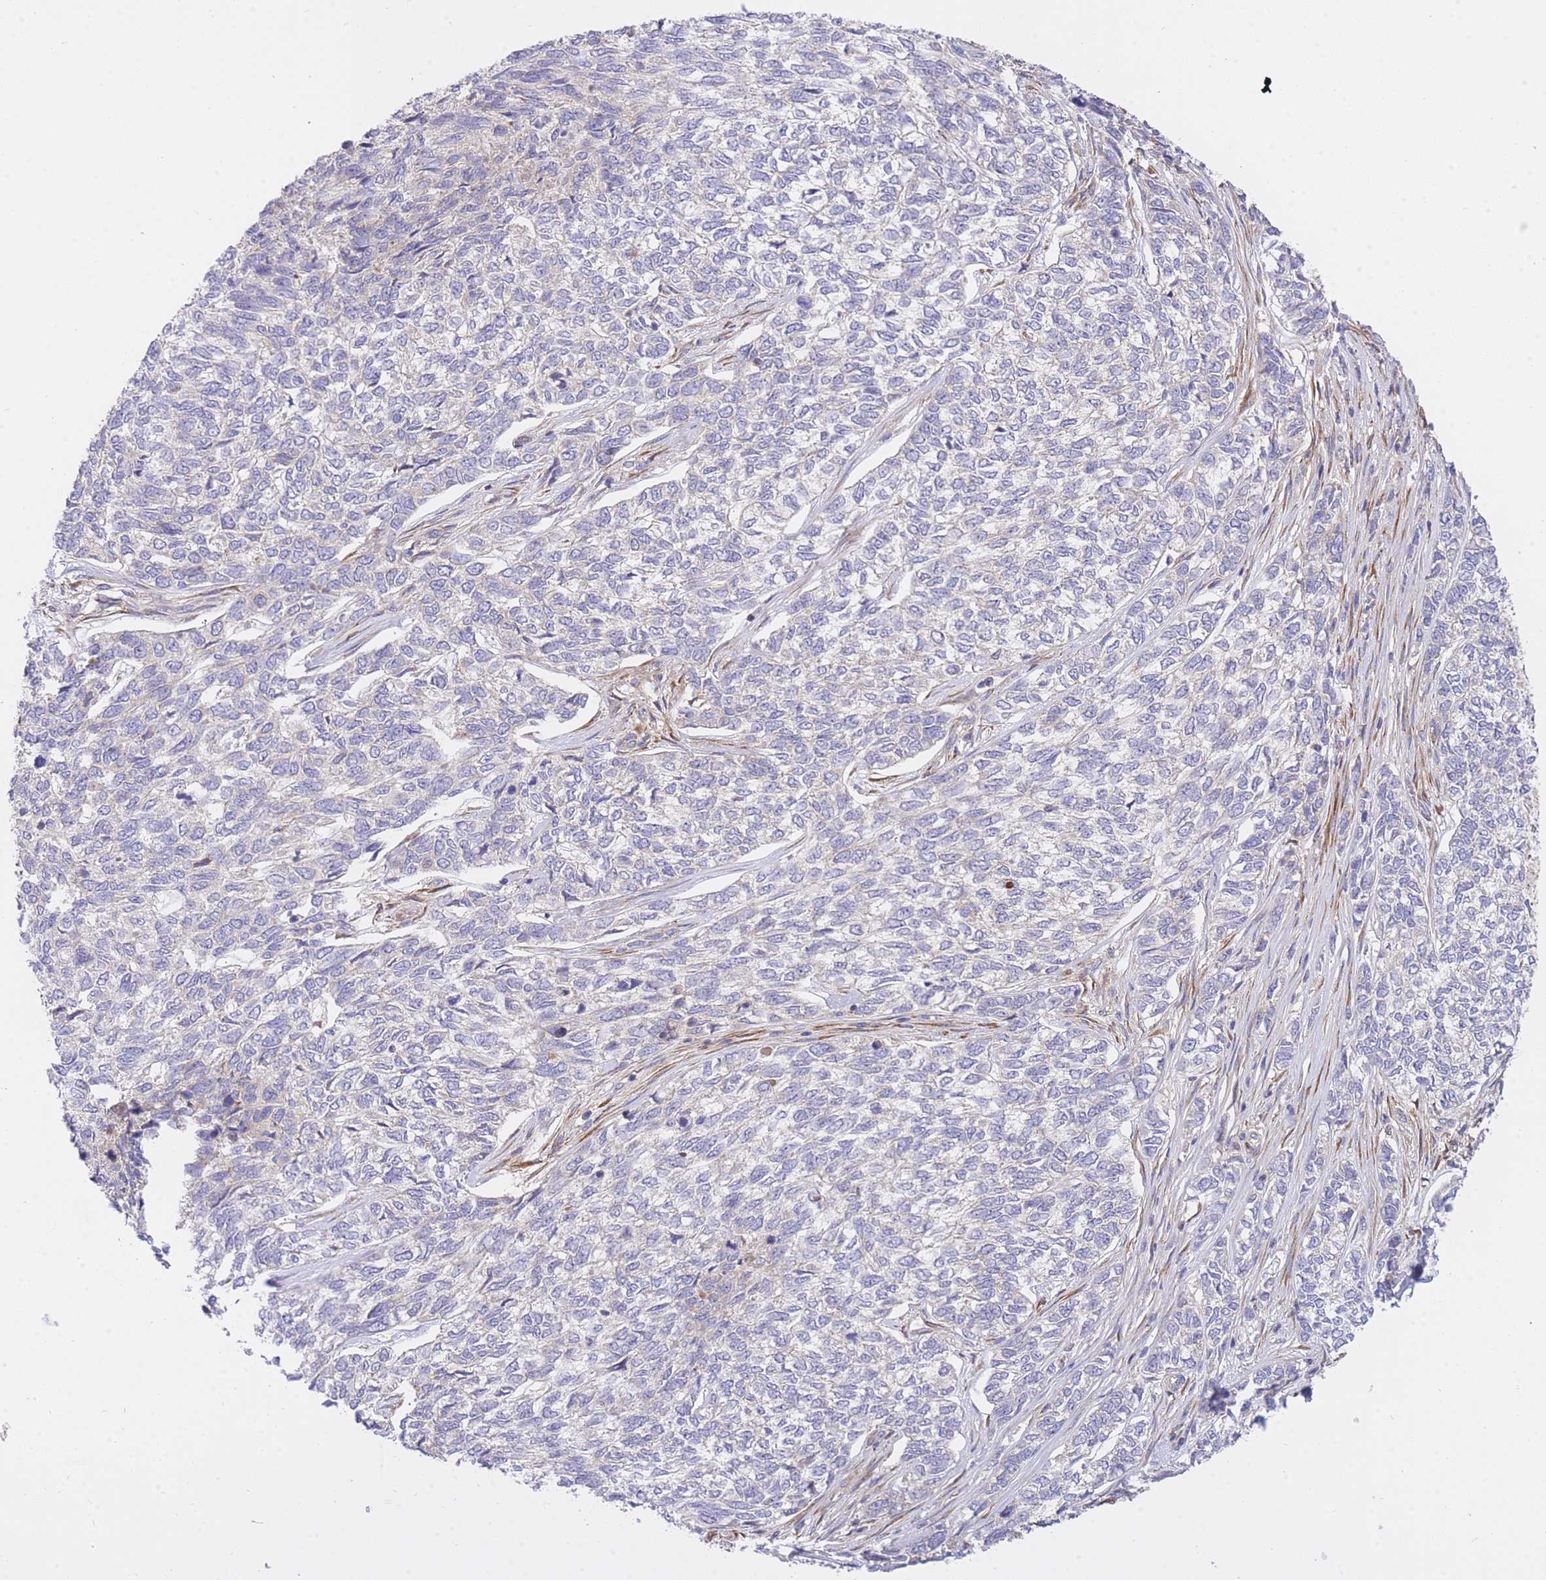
{"staining": {"intensity": "negative", "quantity": "none", "location": "none"}, "tissue": "skin cancer", "cell_type": "Tumor cells", "image_type": "cancer", "snomed": [{"axis": "morphology", "description": "Basal cell carcinoma"}, {"axis": "topography", "description": "Skin"}], "caption": "Tumor cells are negative for brown protein staining in skin basal cell carcinoma.", "gene": "EIF2B2", "patient": {"sex": "female", "age": 65}}